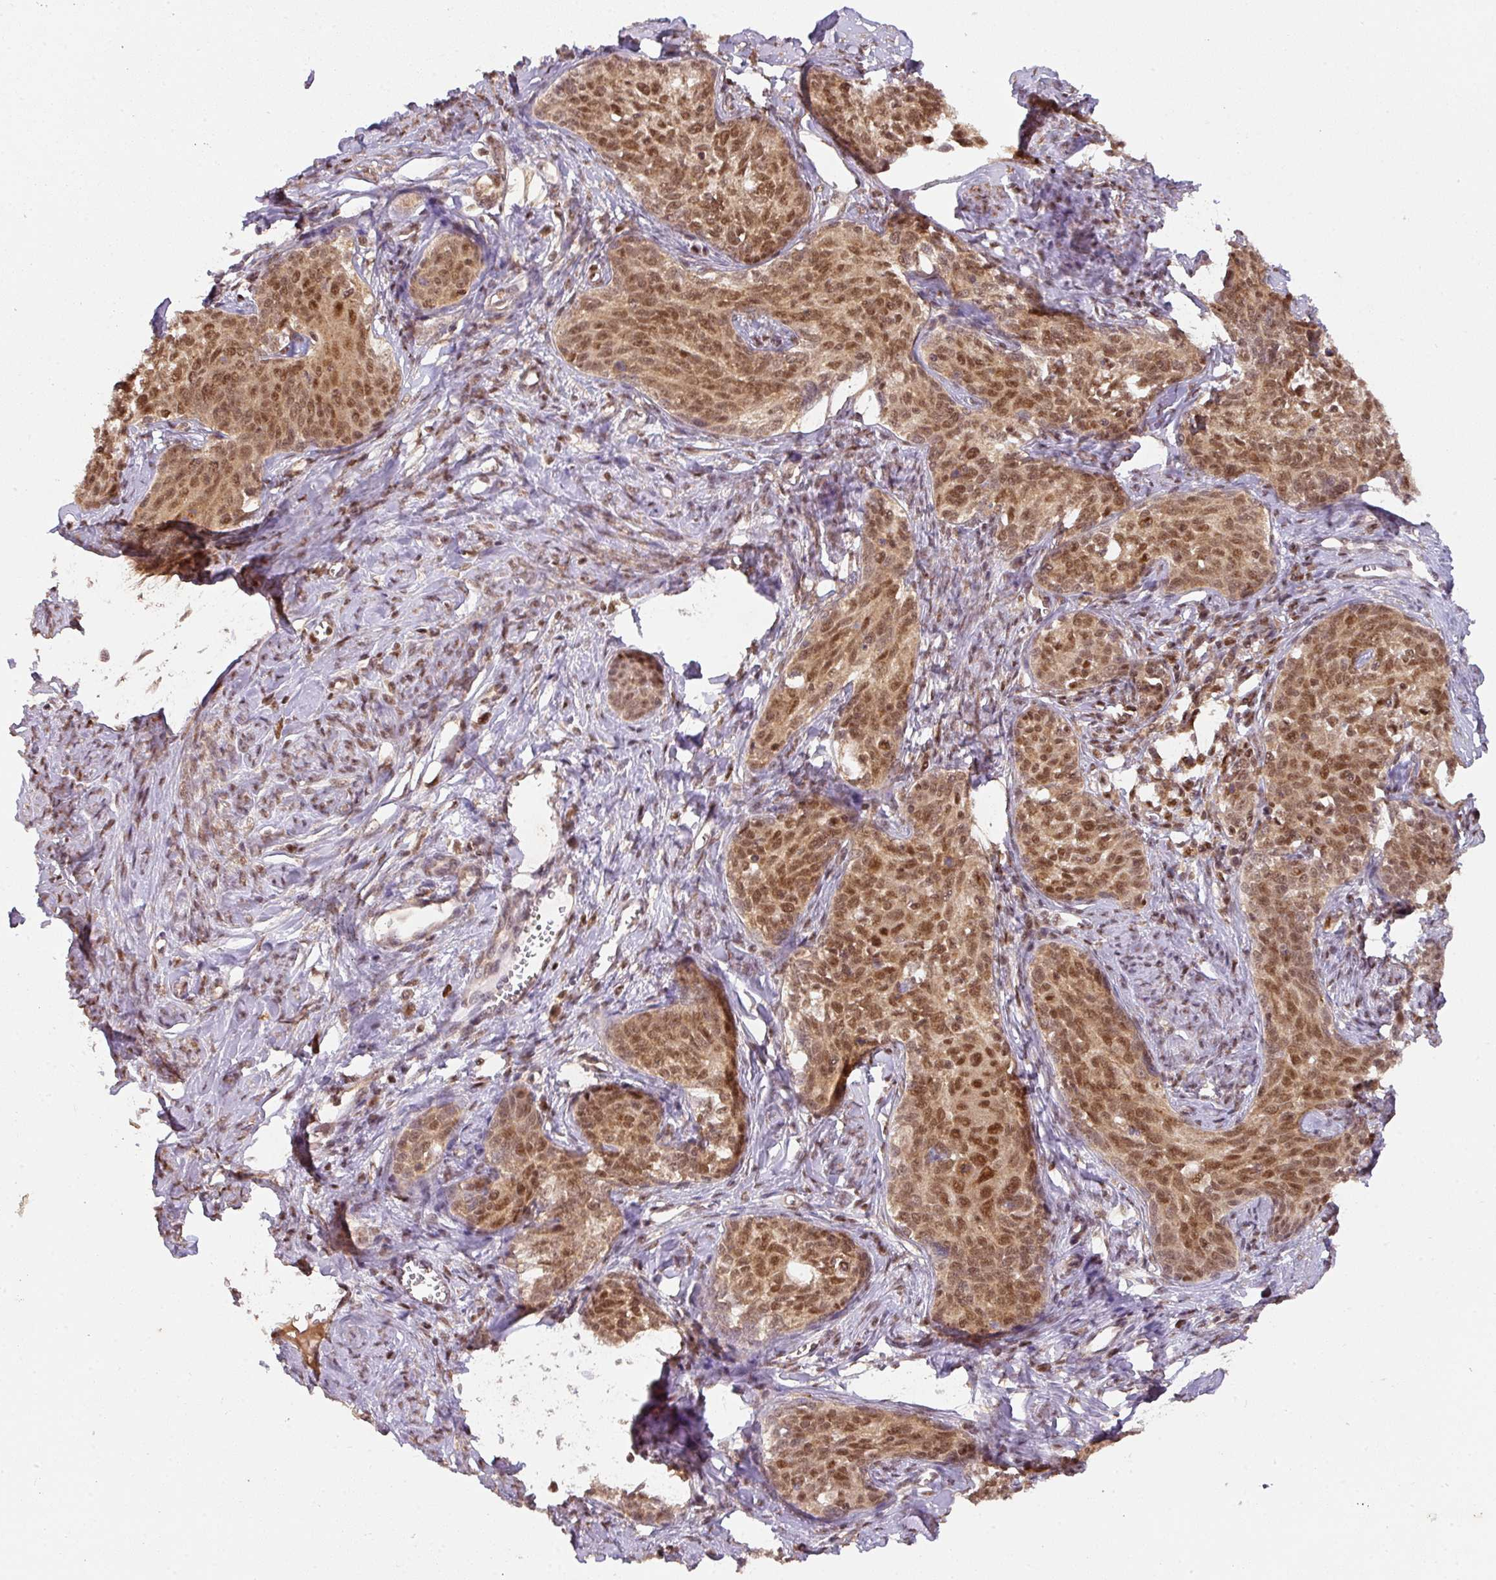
{"staining": {"intensity": "moderate", "quantity": ">75%", "location": "cytoplasmic/membranous,nuclear"}, "tissue": "cervical cancer", "cell_type": "Tumor cells", "image_type": "cancer", "snomed": [{"axis": "morphology", "description": "Squamous cell carcinoma, NOS"}, {"axis": "morphology", "description": "Adenocarcinoma, NOS"}, {"axis": "topography", "description": "Cervix"}], "caption": "Protein expression analysis of human cervical squamous cell carcinoma reveals moderate cytoplasmic/membranous and nuclear positivity in about >75% of tumor cells.", "gene": "RANBP9", "patient": {"sex": "female", "age": 52}}